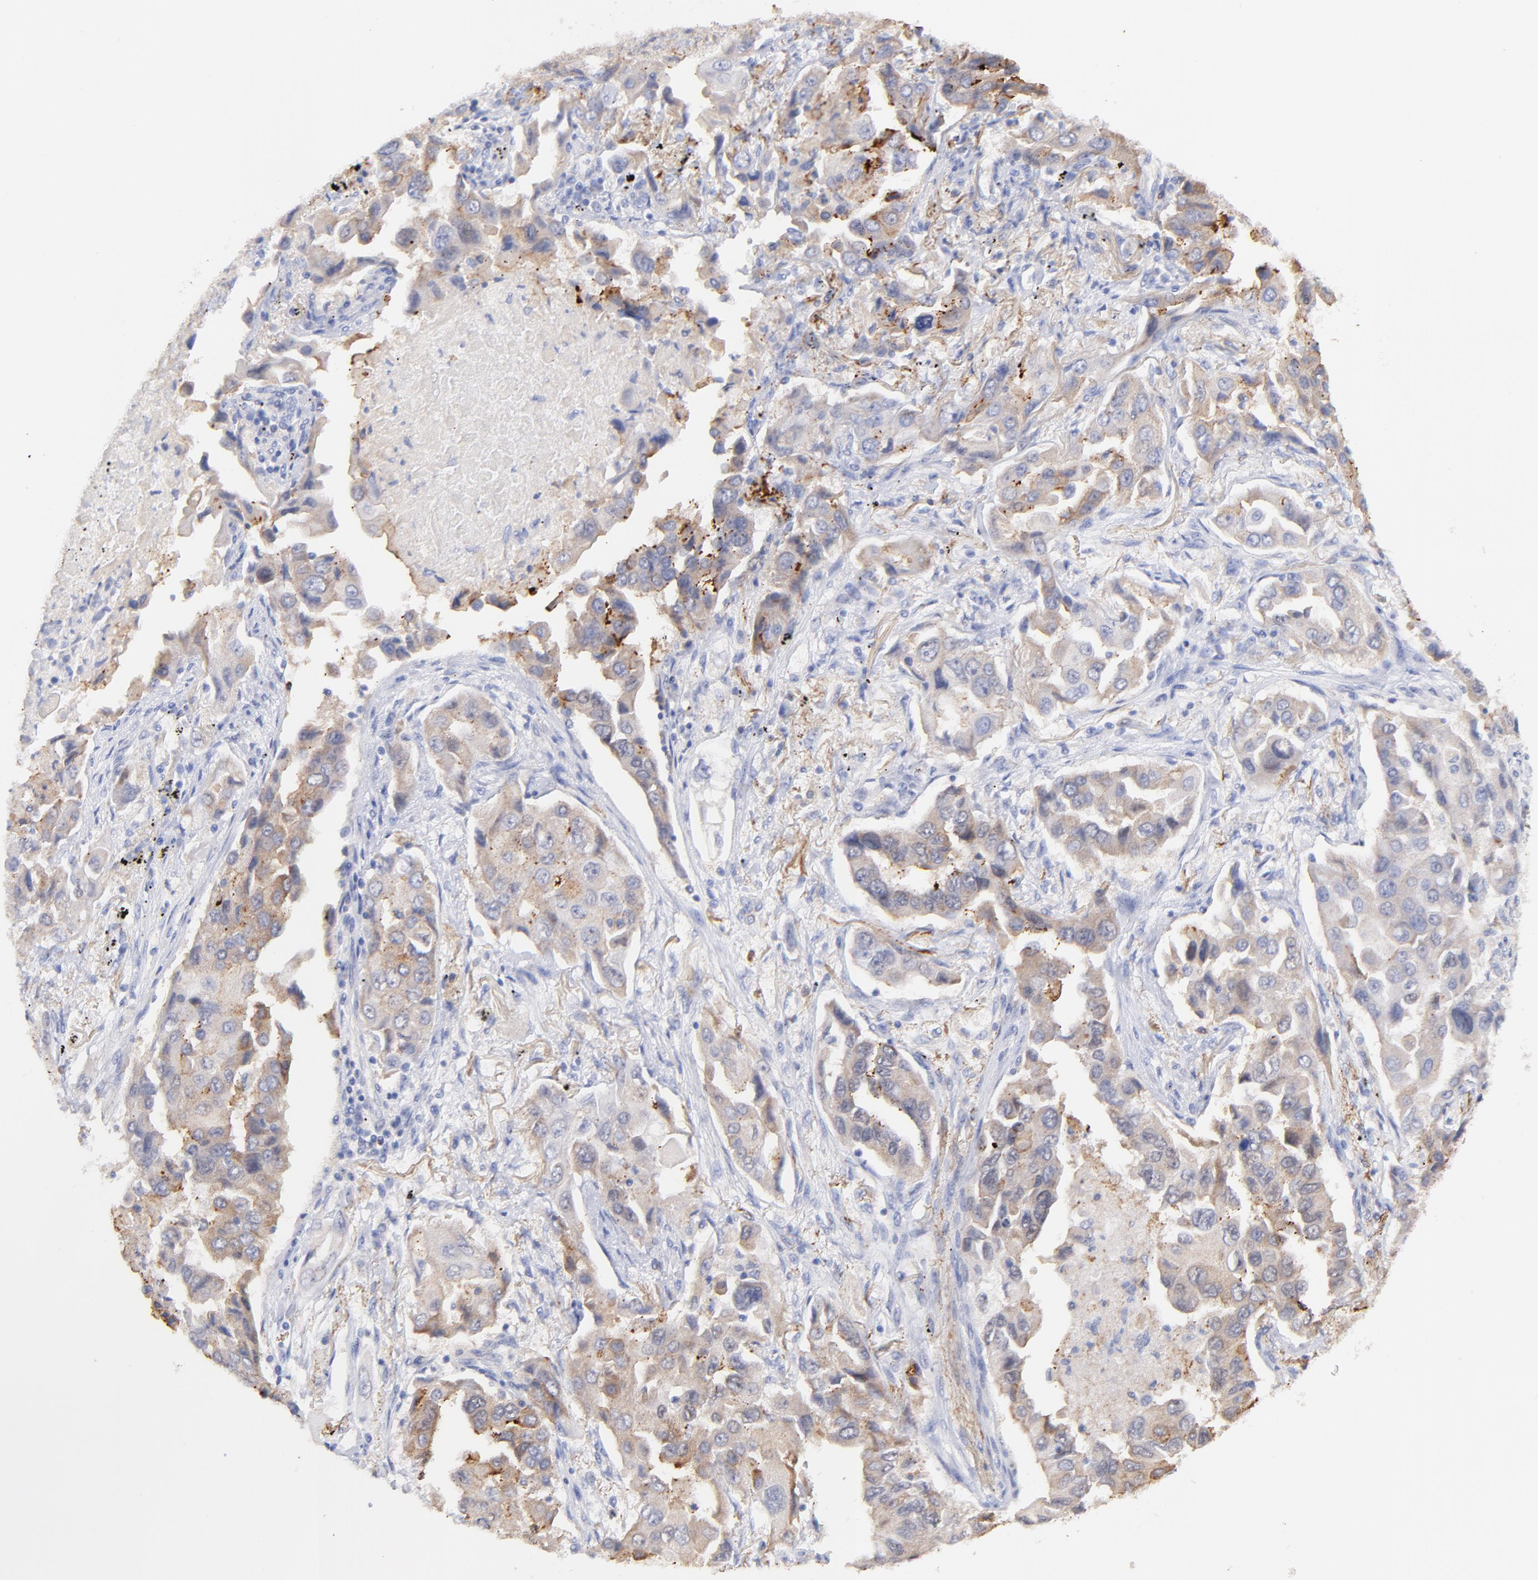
{"staining": {"intensity": "weak", "quantity": ">75%", "location": "cytoplasmic/membranous"}, "tissue": "lung cancer", "cell_type": "Tumor cells", "image_type": "cancer", "snomed": [{"axis": "morphology", "description": "Adenocarcinoma, NOS"}, {"axis": "topography", "description": "Lung"}], "caption": "Protein expression analysis of adenocarcinoma (lung) shows weak cytoplasmic/membranous staining in approximately >75% of tumor cells. (Brightfield microscopy of DAB IHC at high magnification).", "gene": "CFAP57", "patient": {"sex": "female", "age": 65}}